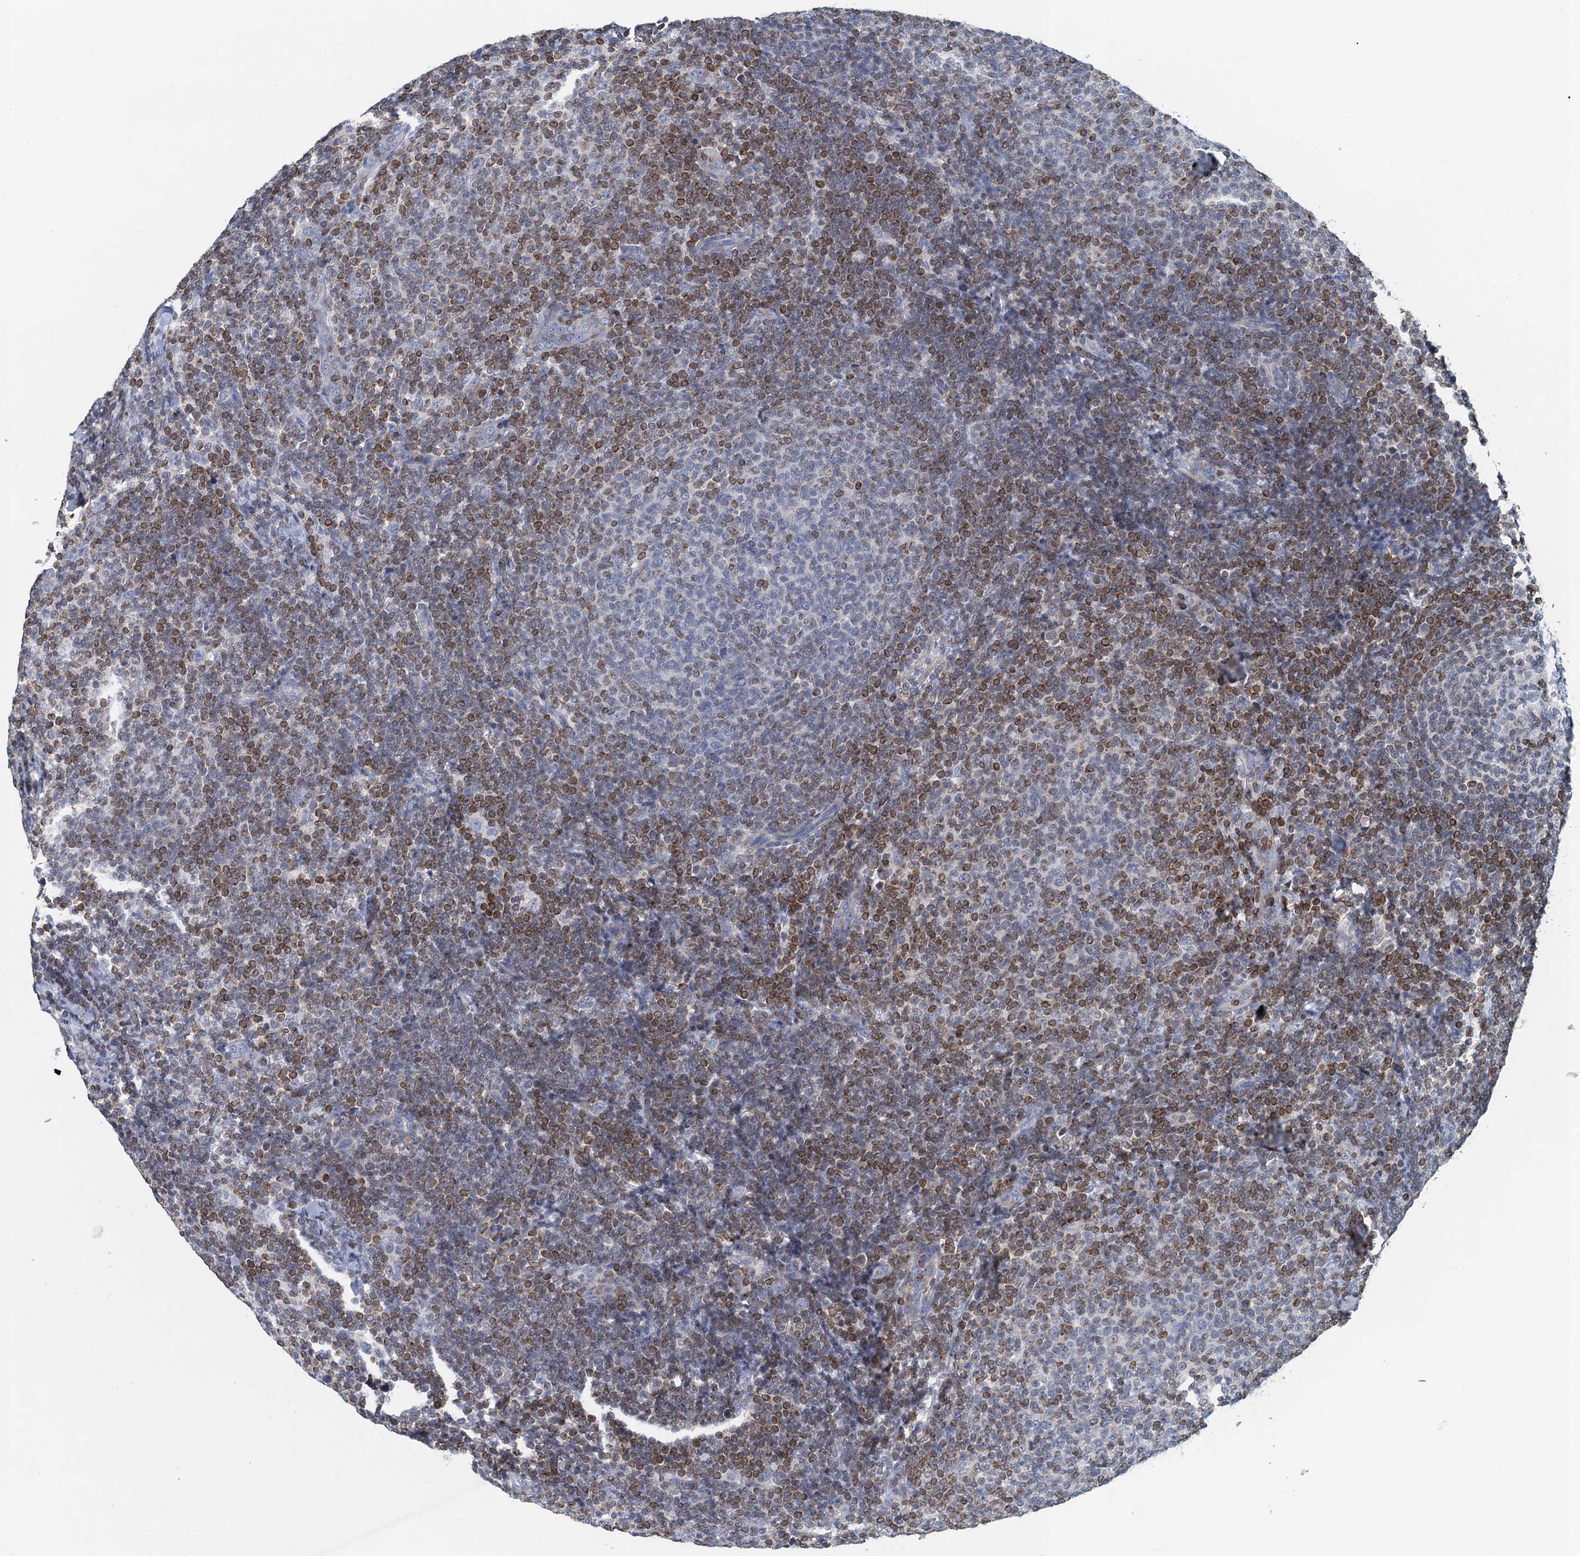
{"staining": {"intensity": "moderate", "quantity": "25%-75%", "location": "cytoplasmic/membranous"}, "tissue": "lymphoma", "cell_type": "Tumor cells", "image_type": "cancer", "snomed": [{"axis": "morphology", "description": "Malignant lymphoma, non-Hodgkin's type, Low grade"}, {"axis": "topography", "description": "Lymph node"}], "caption": "The micrograph exhibits immunohistochemical staining of lymphoma. There is moderate cytoplasmic/membranous staining is present in about 25%-75% of tumor cells.", "gene": "TRAF3IP3", "patient": {"sex": "male", "age": 66}}